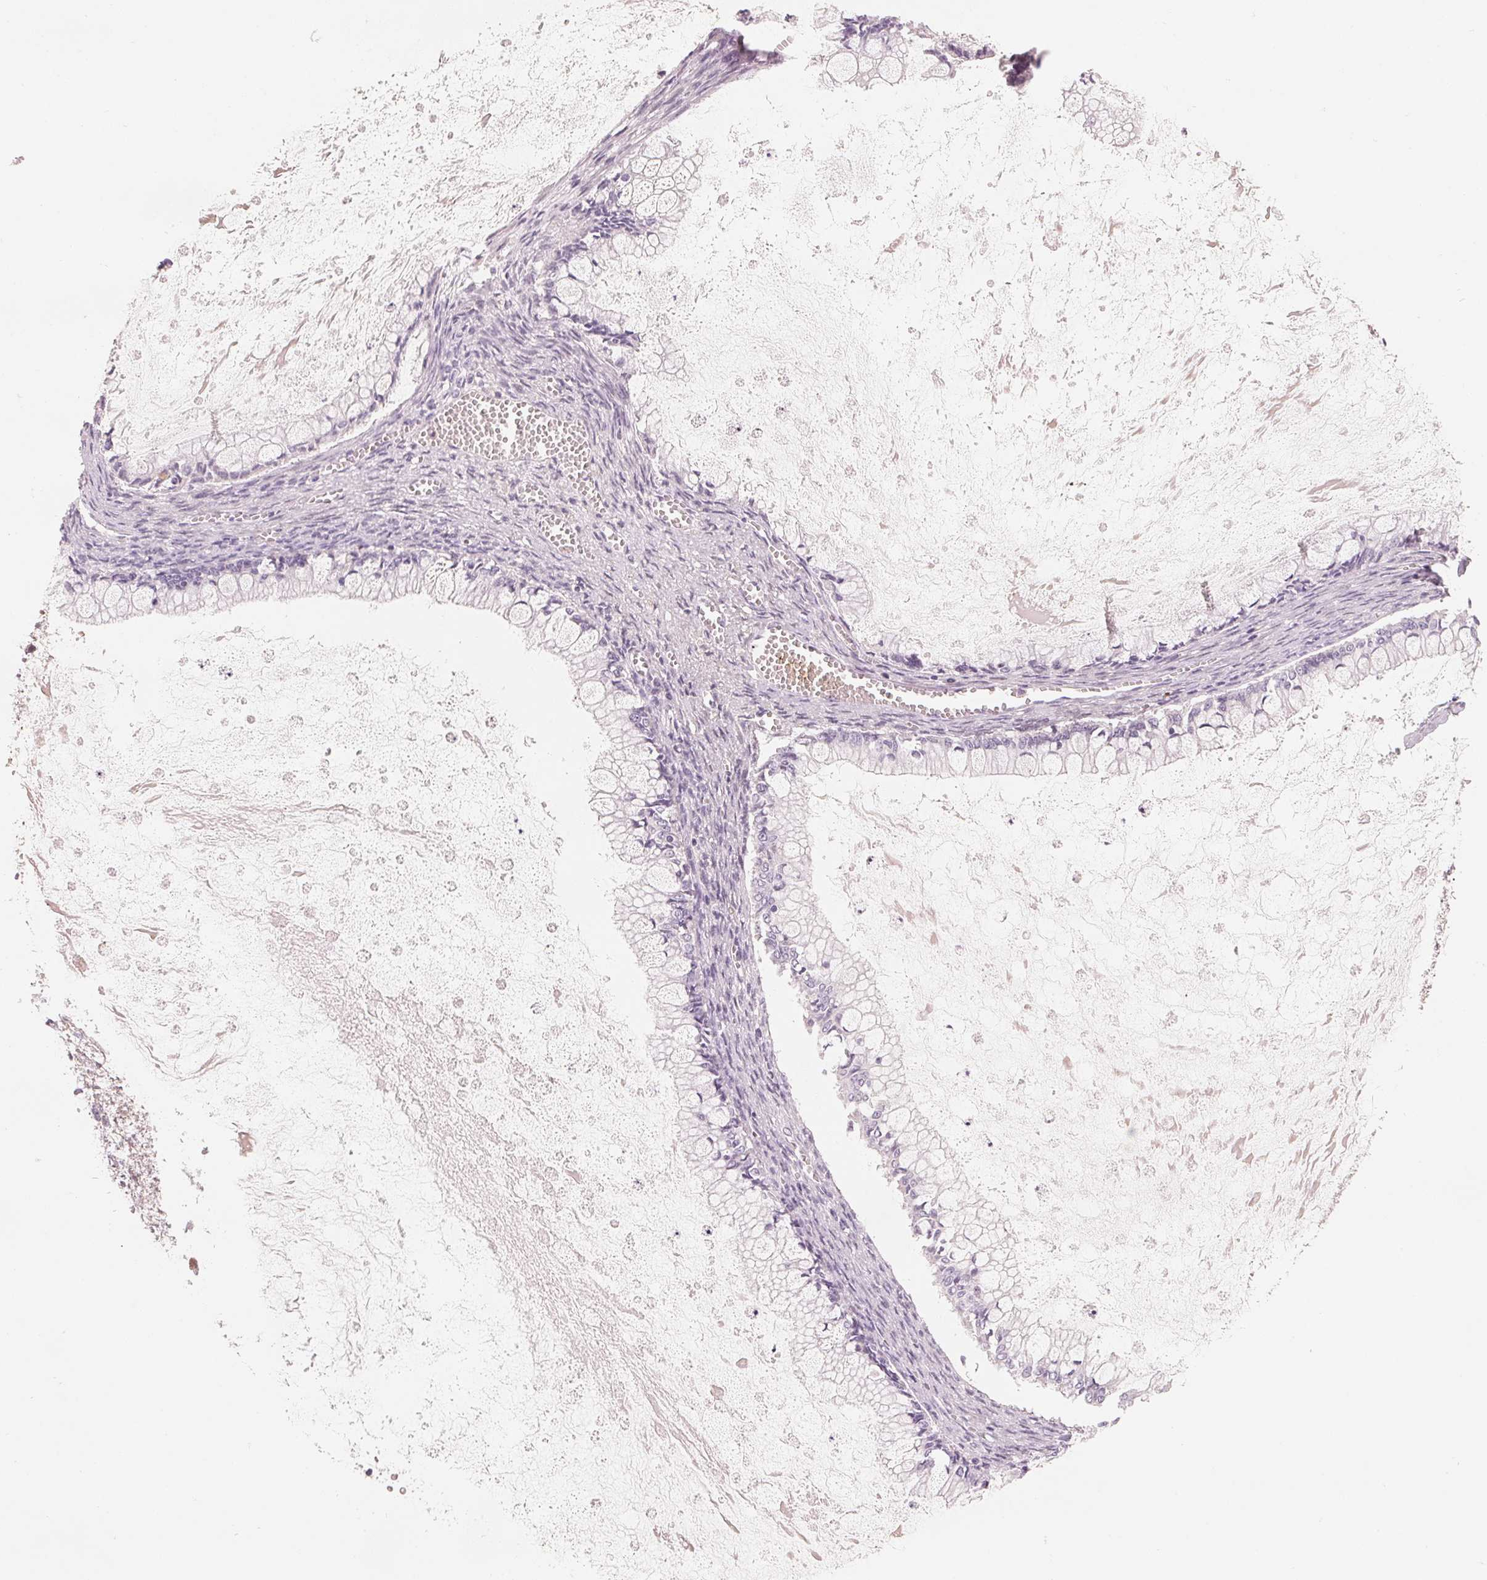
{"staining": {"intensity": "negative", "quantity": "none", "location": "none"}, "tissue": "ovarian cancer", "cell_type": "Tumor cells", "image_type": "cancer", "snomed": [{"axis": "morphology", "description": "Cystadenocarcinoma, mucinous, NOS"}, {"axis": "topography", "description": "Ovary"}], "caption": "Micrograph shows no significant protein positivity in tumor cells of ovarian cancer.", "gene": "CFHR2", "patient": {"sex": "female", "age": 67}}